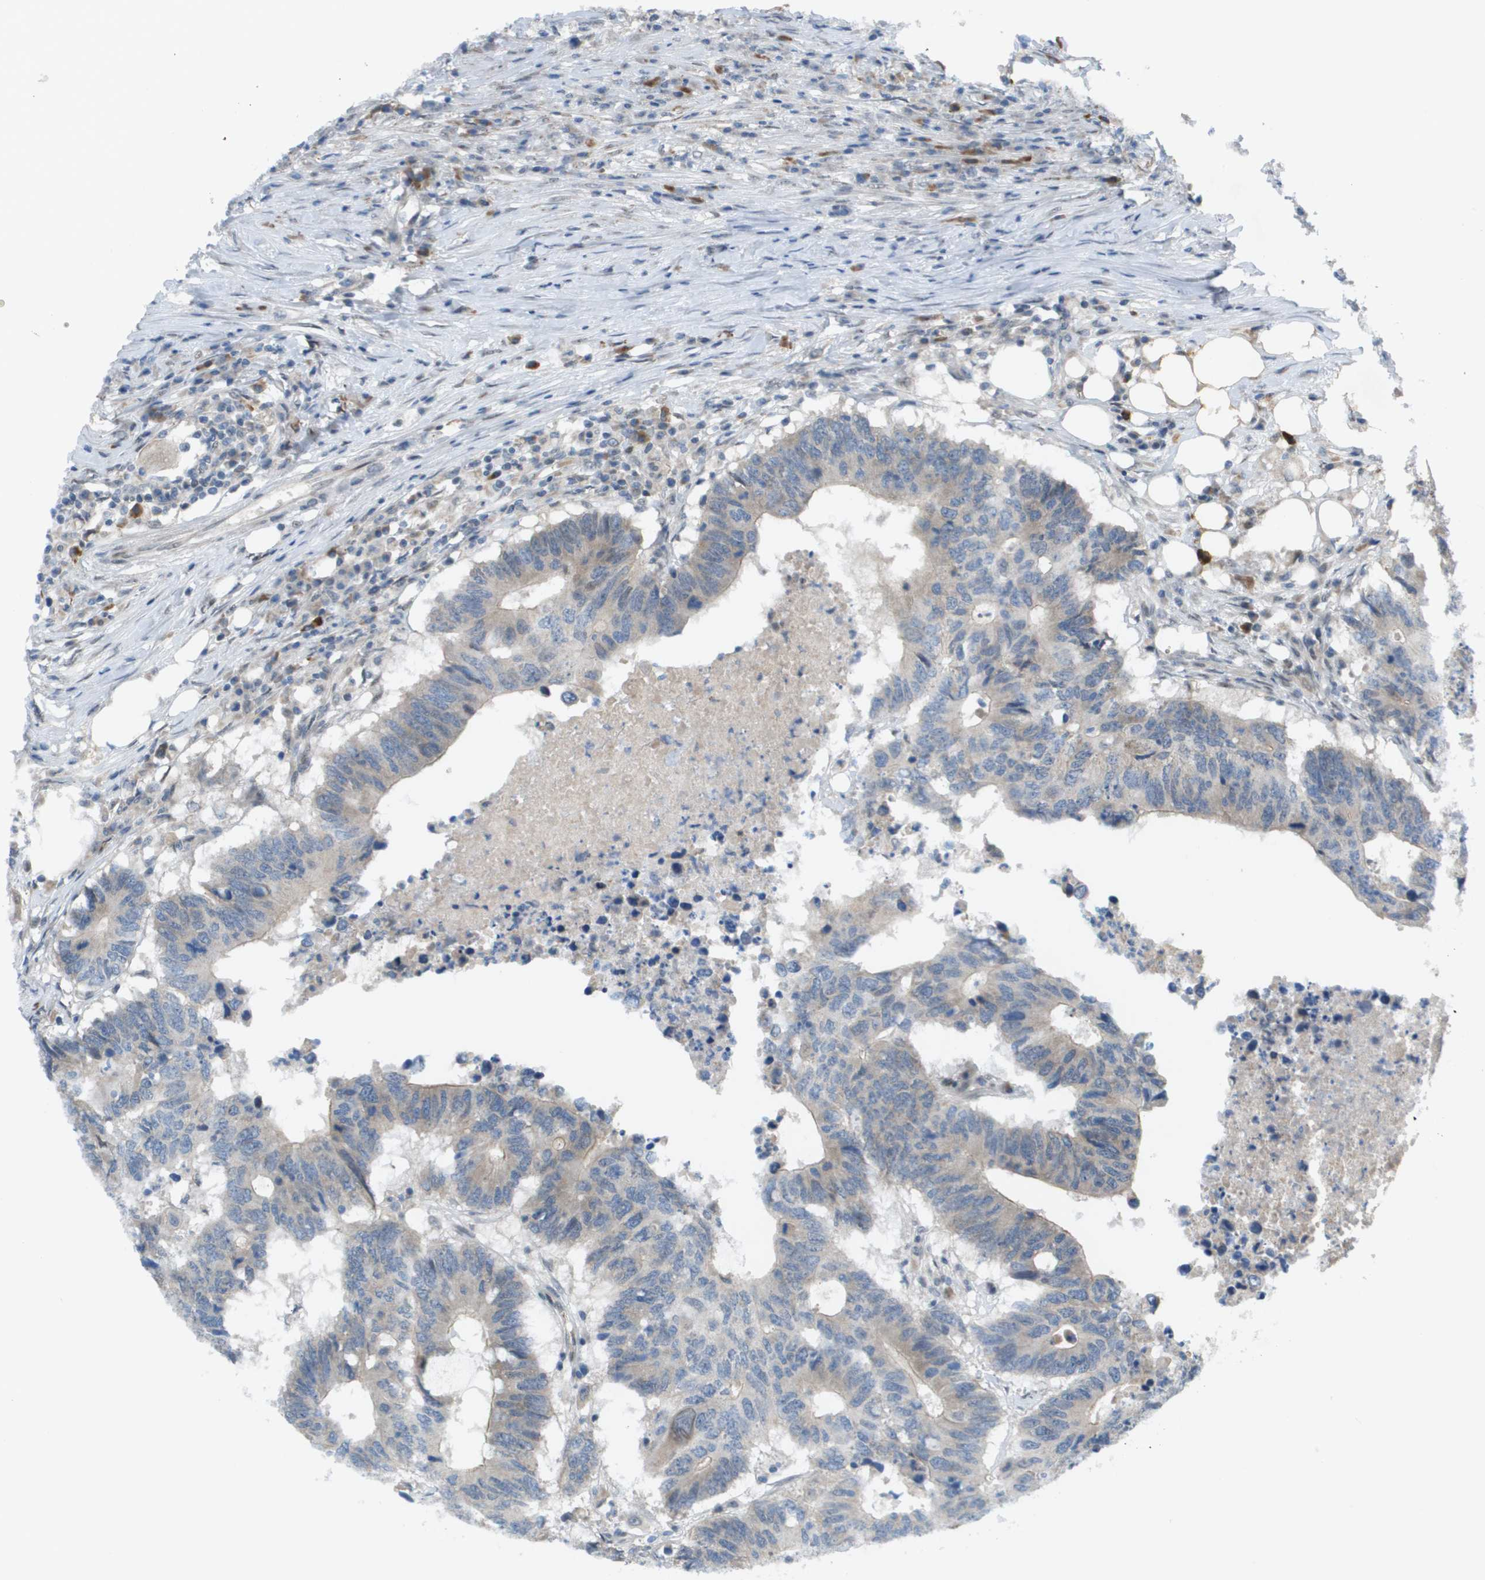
{"staining": {"intensity": "weak", "quantity": ">75%", "location": "cytoplasmic/membranous"}, "tissue": "colorectal cancer", "cell_type": "Tumor cells", "image_type": "cancer", "snomed": [{"axis": "morphology", "description": "Adenocarcinoma, NOS"}, {"axis": "topography", "description": "Colon"}], "caption": "This is a histology image of immunohistochemistry staining of colorectal cancer, which shows weak expression in the cytoplasmic/membranous of tumor cells.", "gene": "CACNB4", "patient": {"sex": "male", "age": 71}}